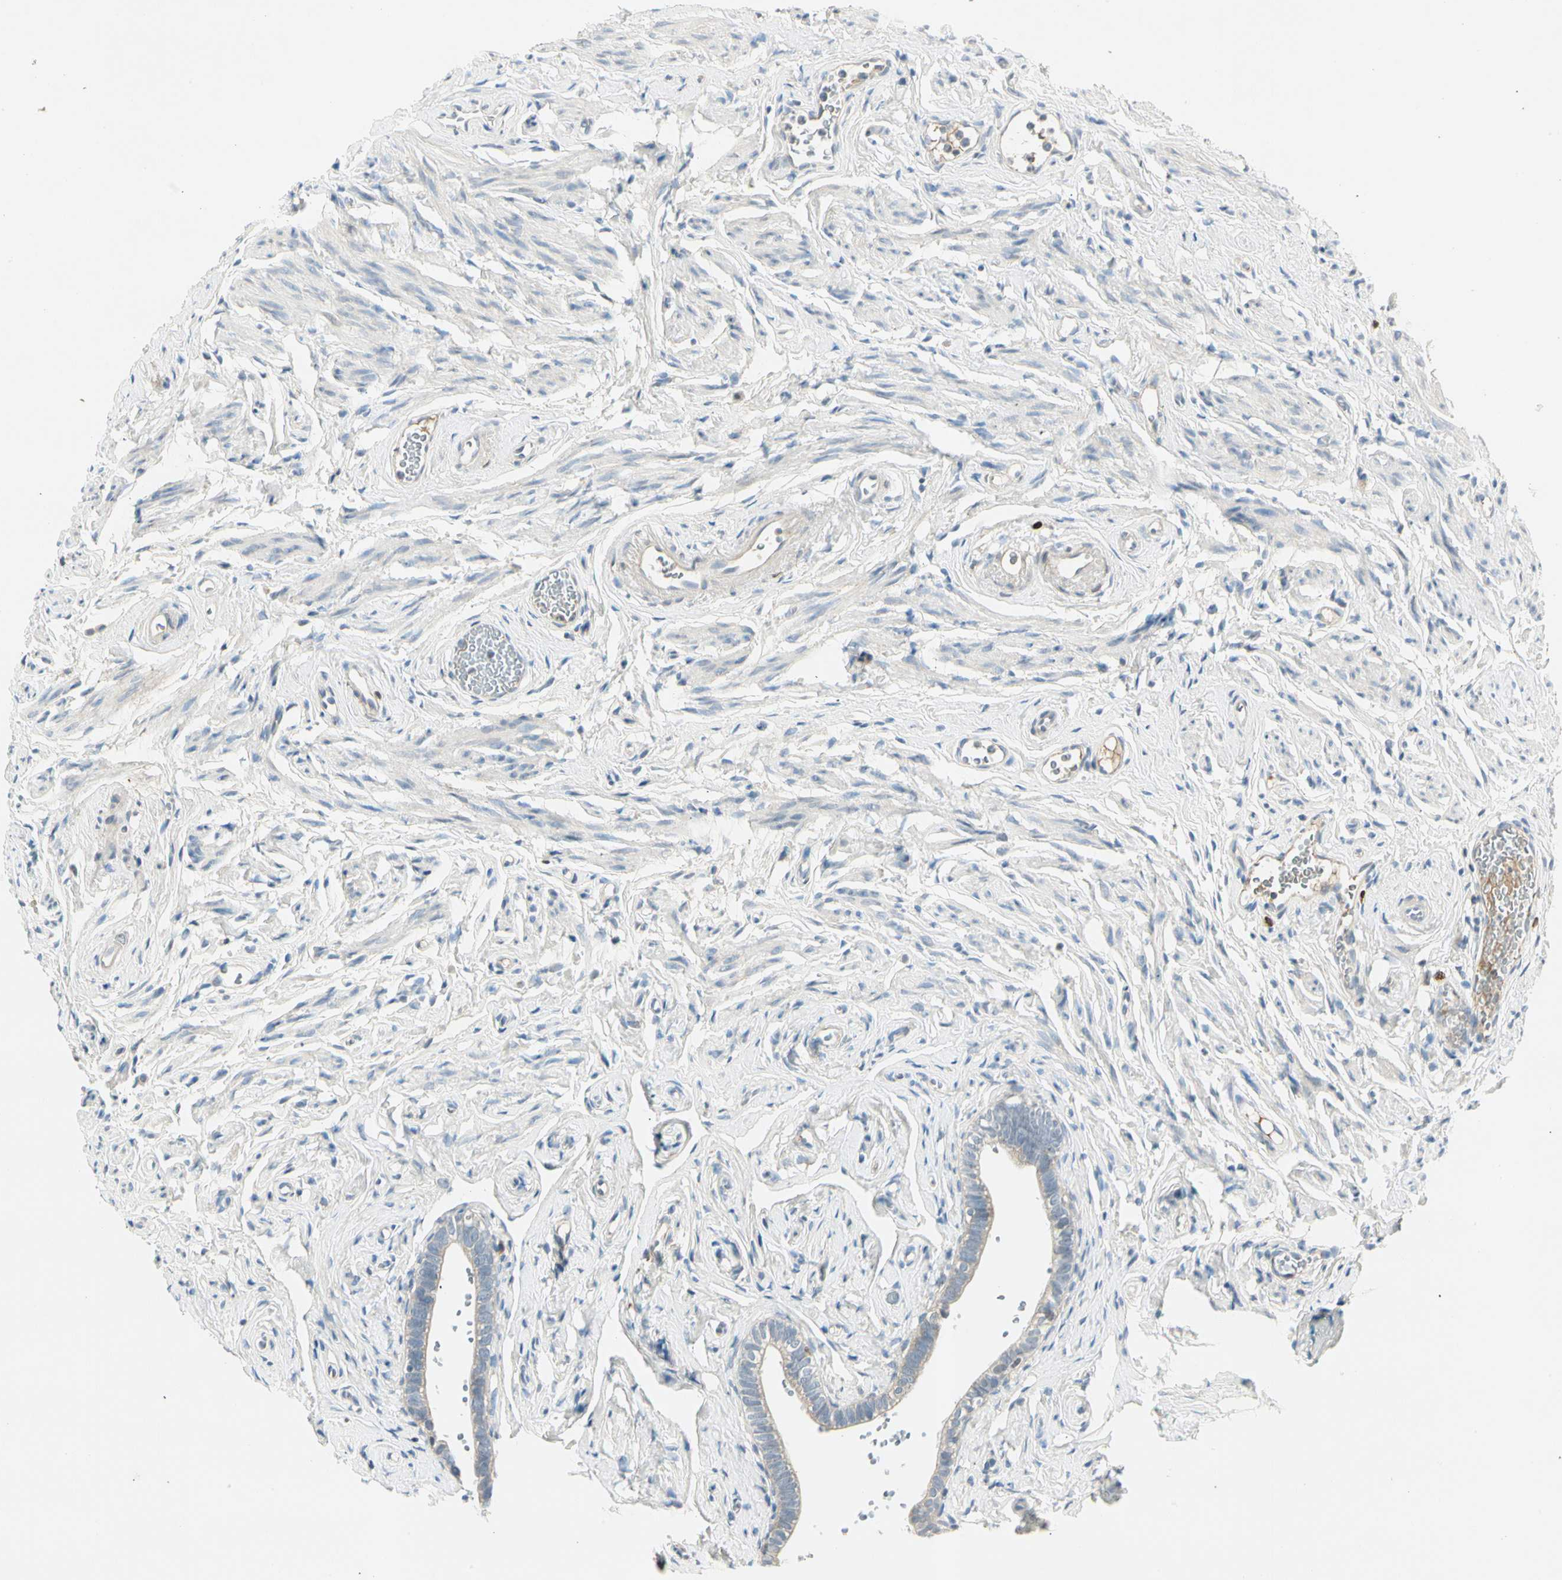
{"staining": {"intensity": "moderate", "quantity": "<25%", "location": "nuclear"}, "tissue": "fallopian tube", "cell_type": "Glandular cells", "image_type": "normal", "snomed": [{"axis": "morphology", "description": "Normal tissue, NOS"}, {"axis": "topography", "description": "Fallopian tube"}], "caption": "Immunohistochemical staining of normal fallopian tube exhibits <25% levels of moderate nuclear protein expression in about <25% of glandular cells. Ihc stains the protein of interest in brown and the nuclei are stained blue.", "gene": "PITX1", "patient": {"sex": "female", "age": 71}}